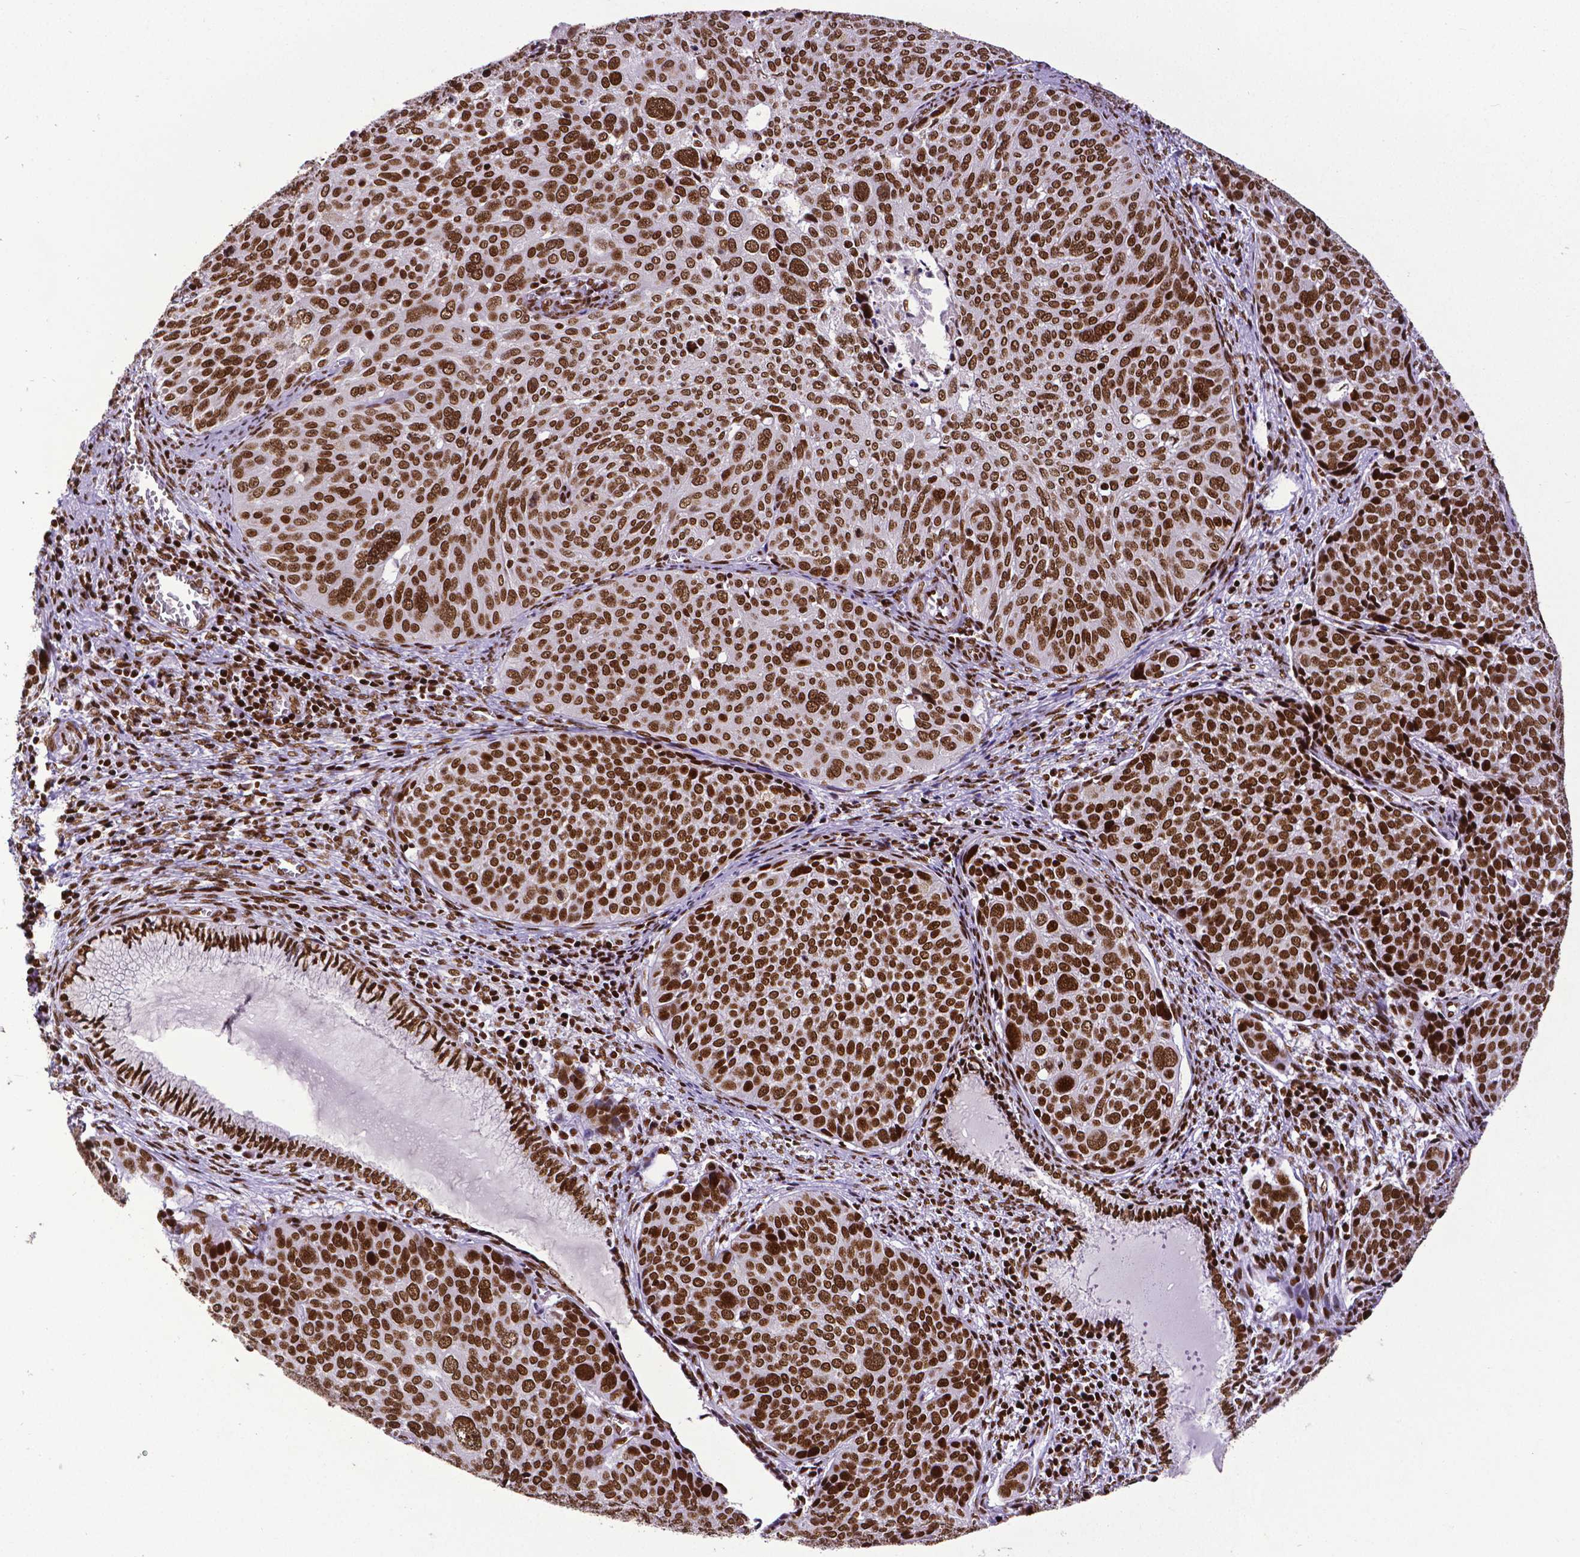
{"staining": {"intensity": "strong", "quantity": ">75%", "location": "nuclear"}, "tissue": "cervical cancer", "cell_type": "Tumor cells", "image_type": "cancer", "snomed": [{"axis": "morphology", "description": "Squamous cell carcinoma, NOS"}, {"axis": "topography", "description": "Cervix"}], "caption": "The micrograph displays a brown stain indicating the presence of a protein in the nuclear of tumor cells in cervical cancer.", "gene": "CTCF", "patient": {"sex": "female", "age": 39}}